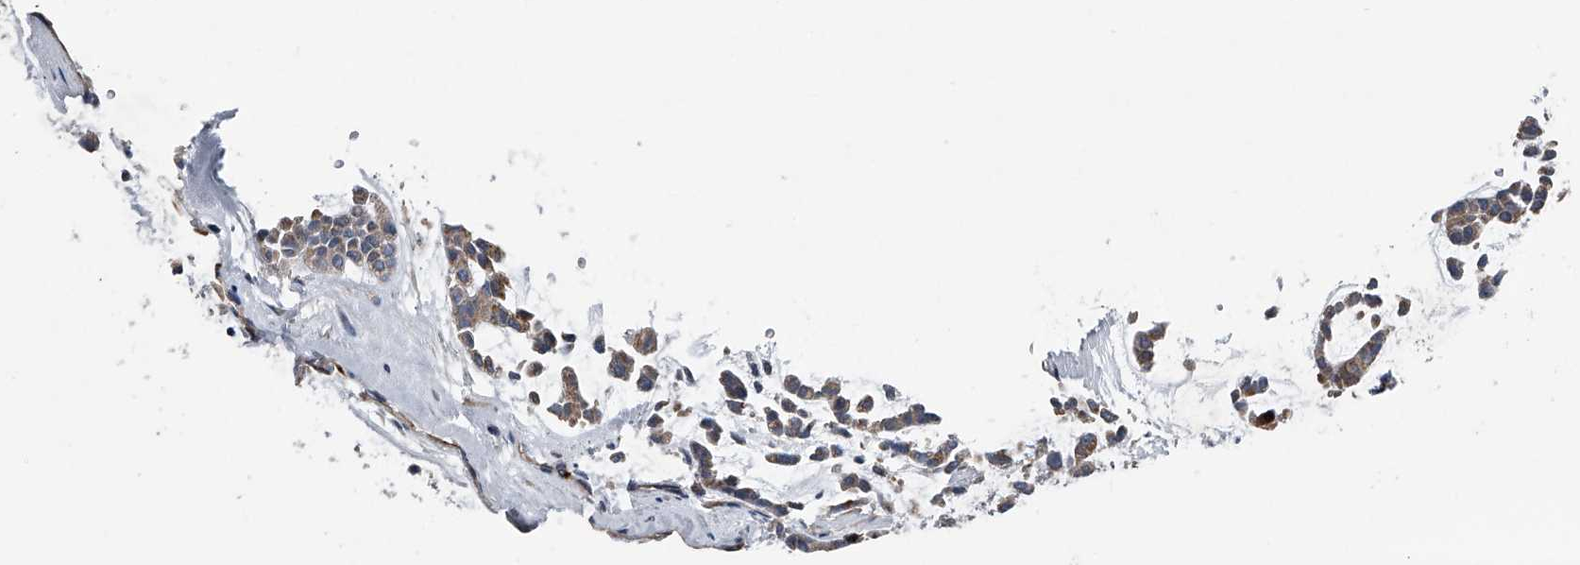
{"staining": {"intensity": "moderate", "quantity": ">75%", "location": "cytoplasmic/membranous"}, "tissue": "head and neck cancer", "cell_type": "Tumor cells", "image_type": "cancer", "snomed": [{"axis": "morphology", "description": "Adenocarcinoma, NOS"}, {"axis": "morphology", "description": "Adenoma, NOS"}, {"axis": "topography", "description": "Head-Neck"}], "caption": "Immunohistochemistry photomicrograph of neoplastic tissue: head and neck adenoma stained using immunohistochemistry reveals medium levels of moderate protein expression localized specifically in the cytoplasmic/membranous of tumor cells, appearing as a cytoplasmic/membranous brown color.", "gene": "LYRM4", "patient": {"sex": "female", "age": 55}}